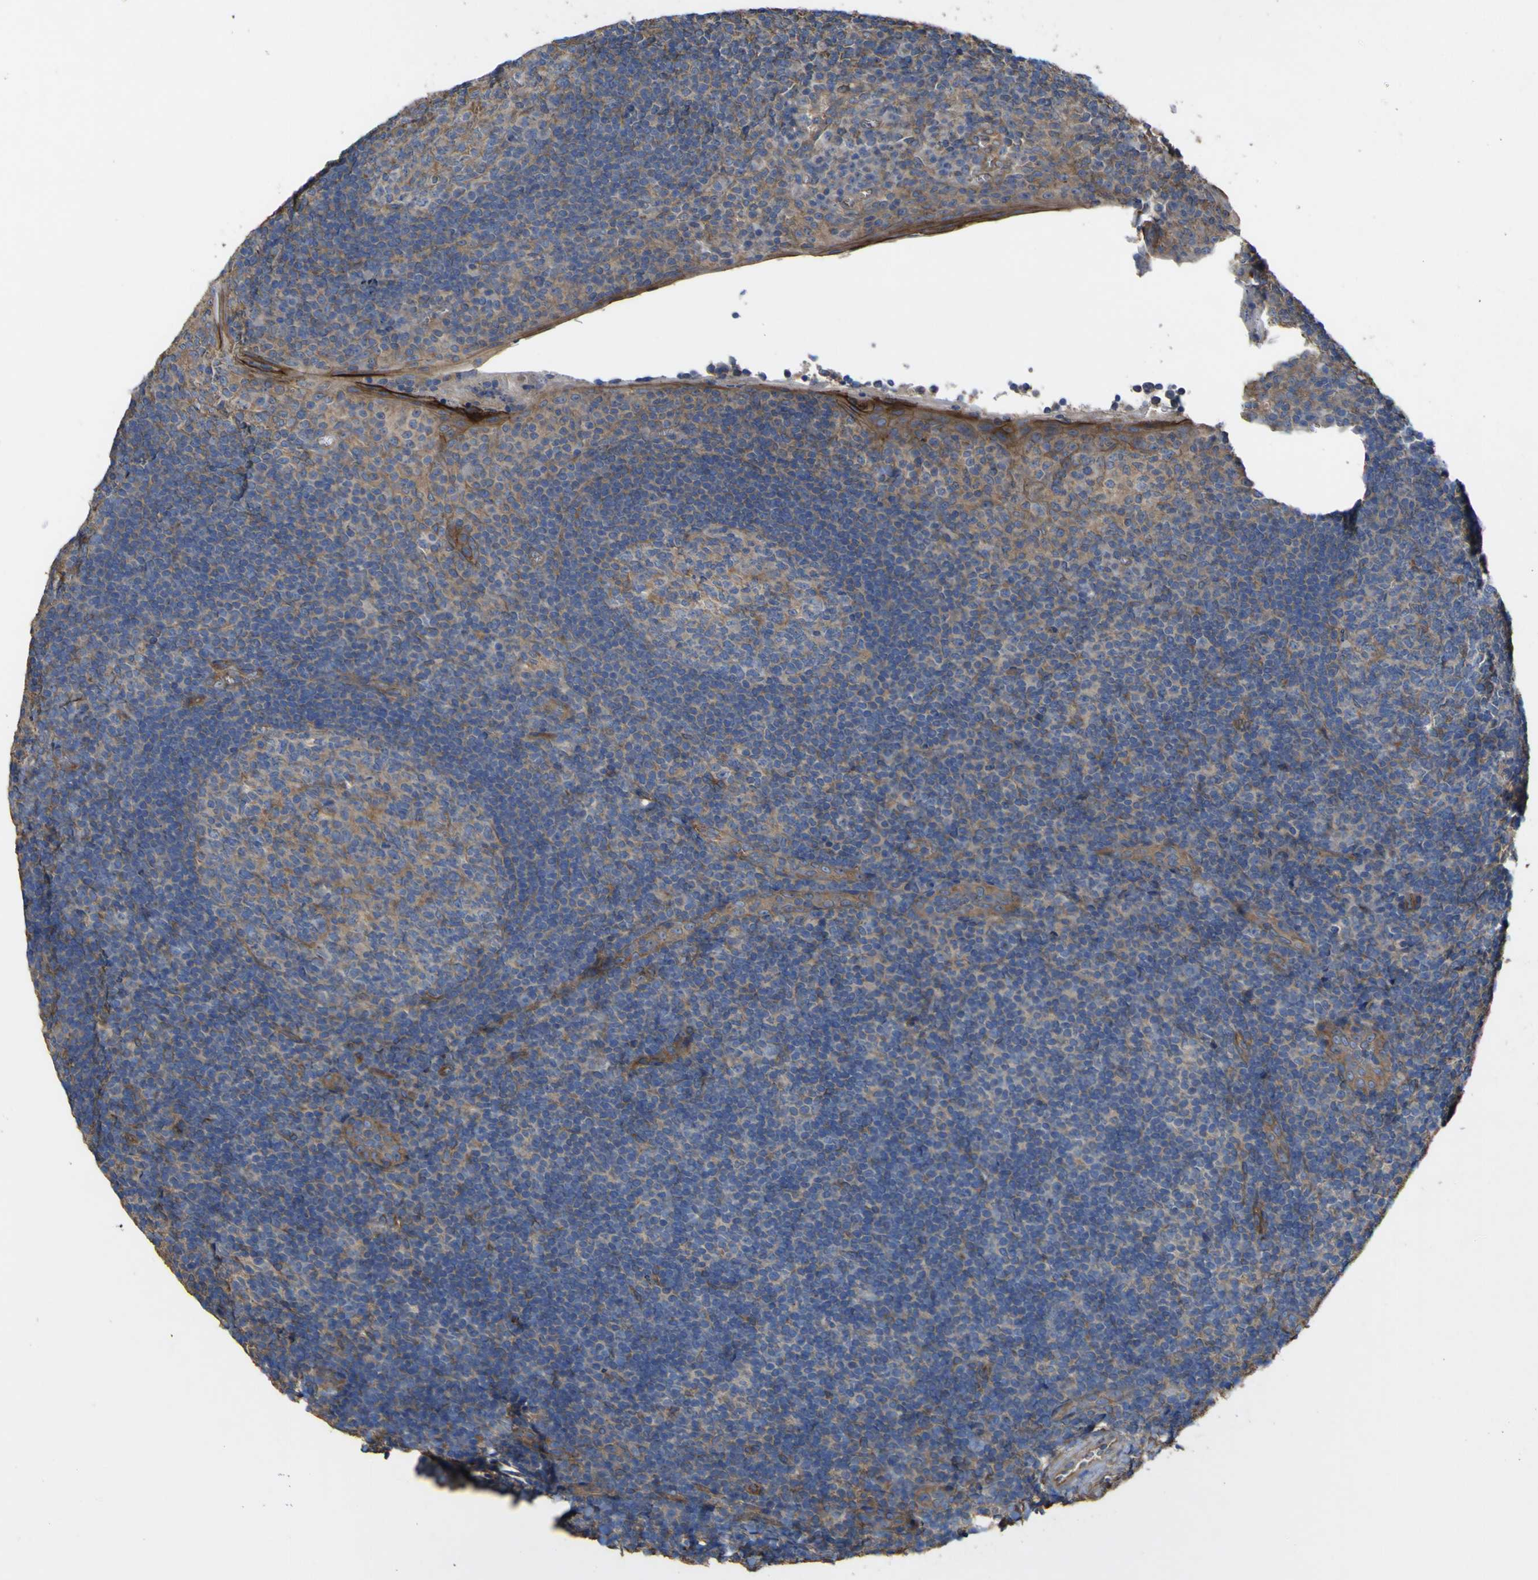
{"staining": {"intensity": "weak", "quantity": "25%-75%", "location": "cytoplasmic/membranous"}, "tissue": "tonsil", "cell_type": "Germinal center cells", "image_type": "normal", "snomed": [{"axis": "morphology", "description": "Normal tissue, NOS"}, {"axis": "topography", "description": "Tonsil"}], "caption": "An IHC photomicrograph of unremarkable tissue is shown. Protein staining in brown shows weak cytoplasmic/membranous positivity in tonsil within germinal center cells. (DAB IHC, brown staining for protein, blue staining for nuclei).", "gene": "TNFSF15", "patient": {"sex": "male", "age": 37}}